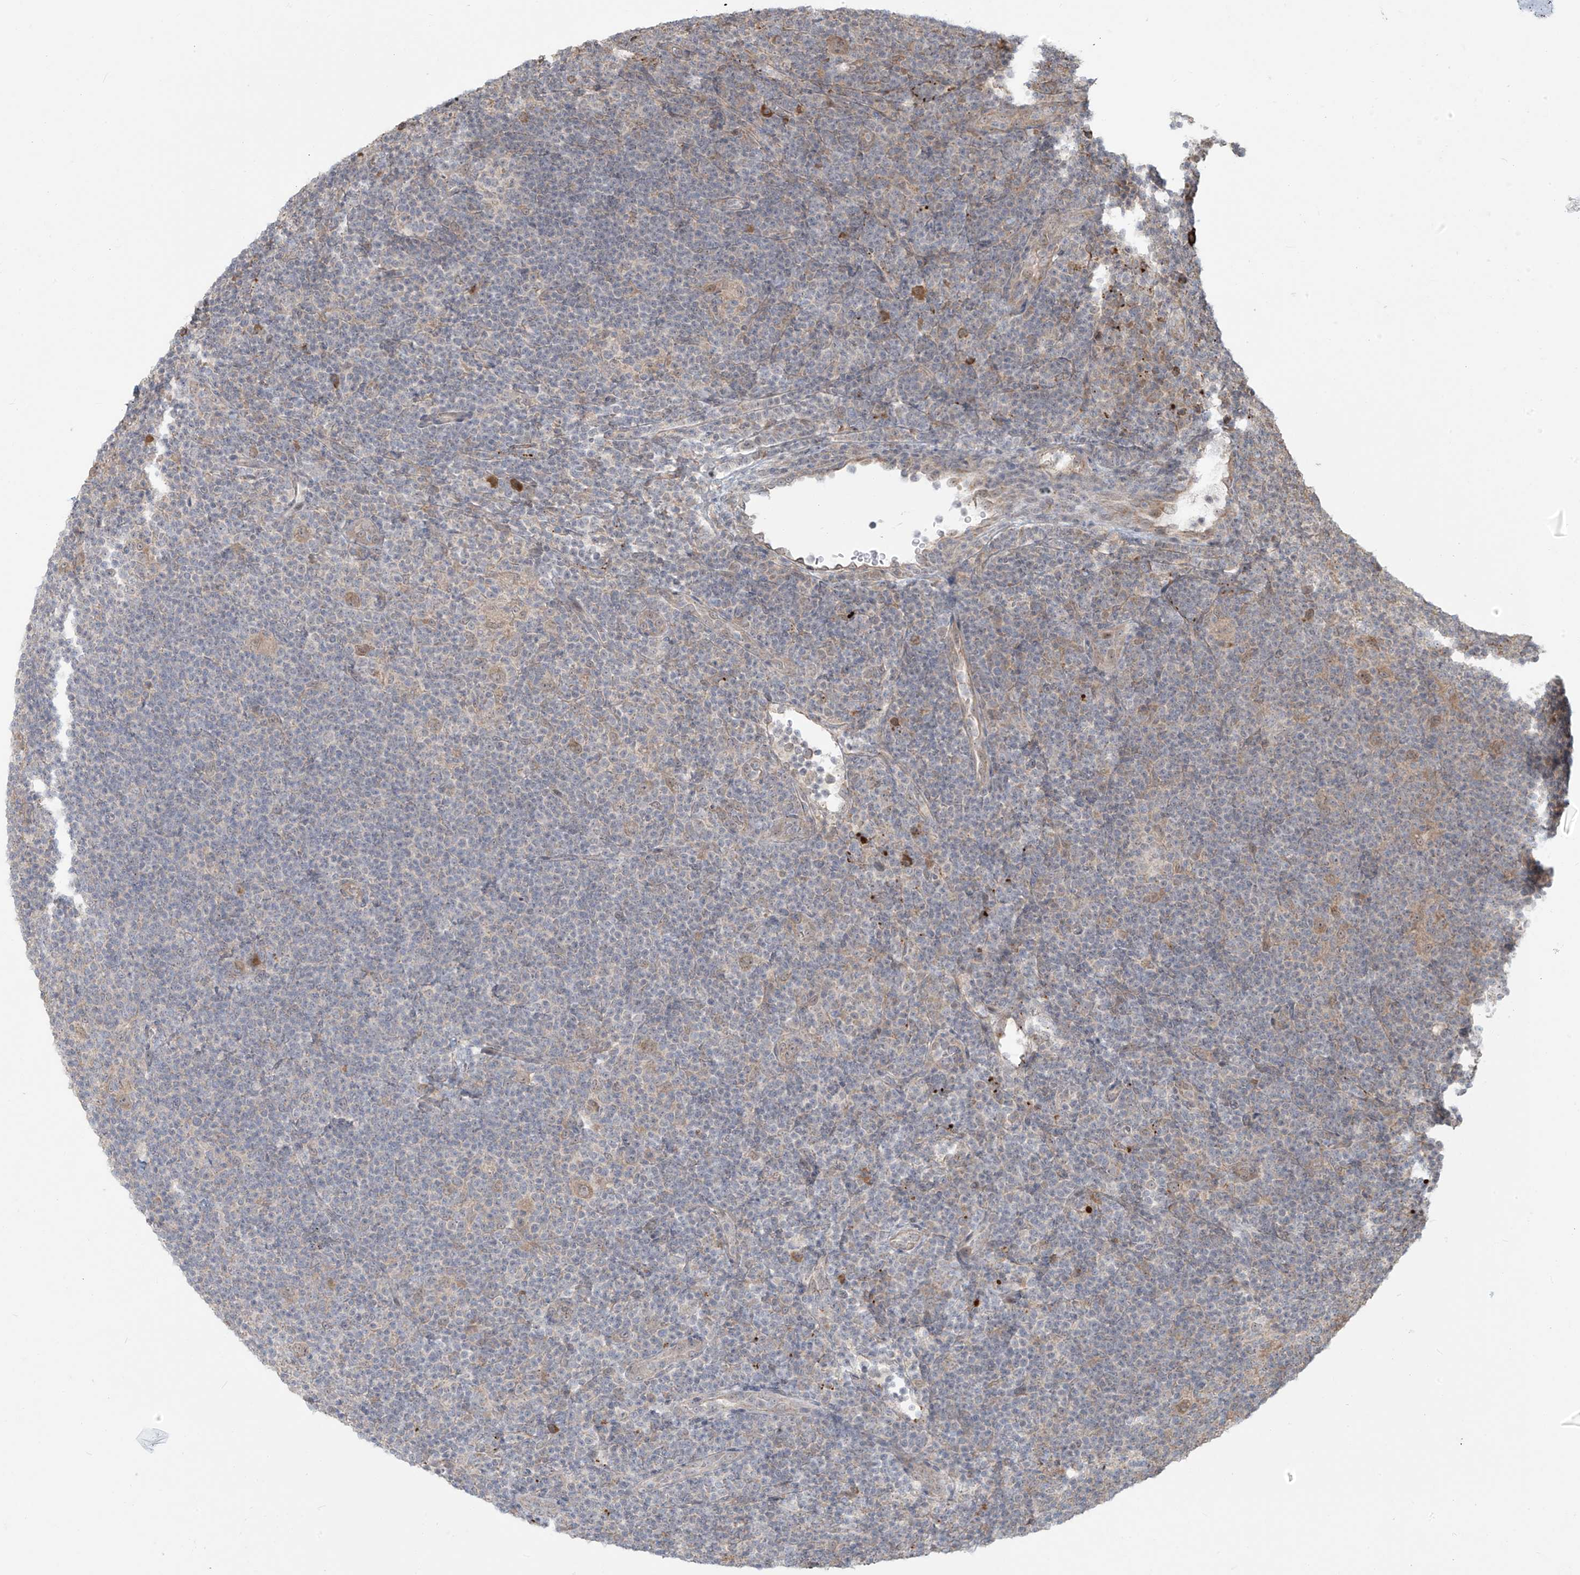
{"staining": {"intensity": "weak", "quantity": ">75%", "location": "cytoplasmic/membranous"}, "tissue": "lymphoma", "cell_type": "Tumor cells", "image_type": "cancer", "snomed": [{"axis": "morphology", "description": "Hodgkin's disease, NOS"}, {"axis": "topography", "description": "Lymph node"}], "caption": "Human lymphoma stained with a brown dye reveals weak cytoplasmic/membranous positive staining in about >75% of tumor cells.", "gene": "PLEKHM3", "patient": {"sex": "female", "age": 57}}